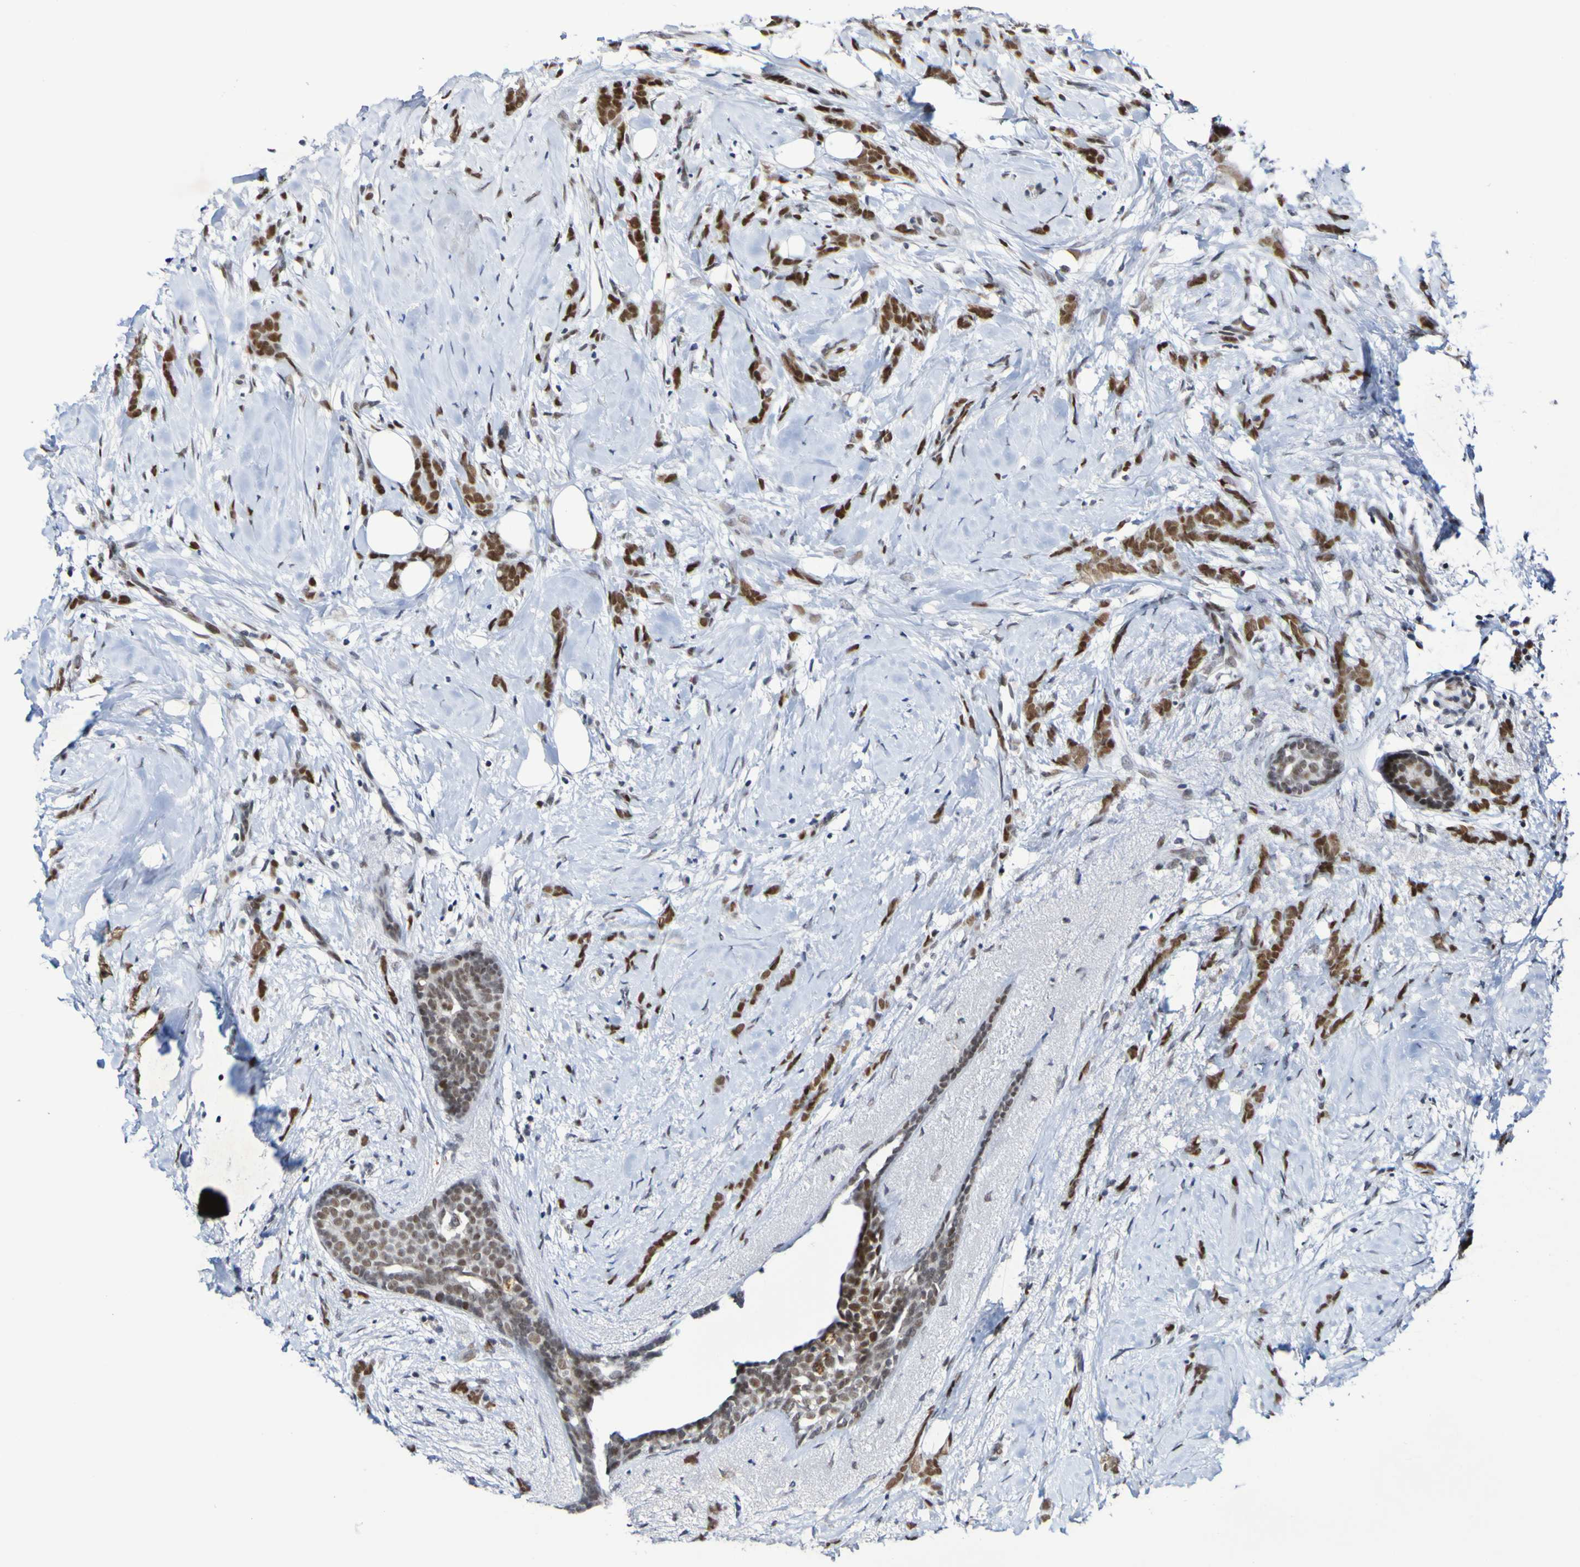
{"staining": {"intensity": "strong", "quantity": ">75%", "location": "nuclear"}, "tissue": "breast cancer", "cell_type": "Tumor cells", "image_type": "cancer", "snomed": [{"axis": "morphology", "description": "Lobular carcinoma, in situ"}, {"axis": "morphology", "description": "Lobular carcinoma"}, {"axis": "topography", "description": "Breast"}], "caption": "The histopathology image reveals immunohistochemical staining of breast lobular carcinoma in situ. There is strong nuclear positivity is present in about >75% of tumor cells. (Stains: DAB in brown, nuclei in blue, Microscopy: brightfield microscopy at high magnification).", "gene": "PCGF1", "patient": {"sex": "female", "age": 41}}